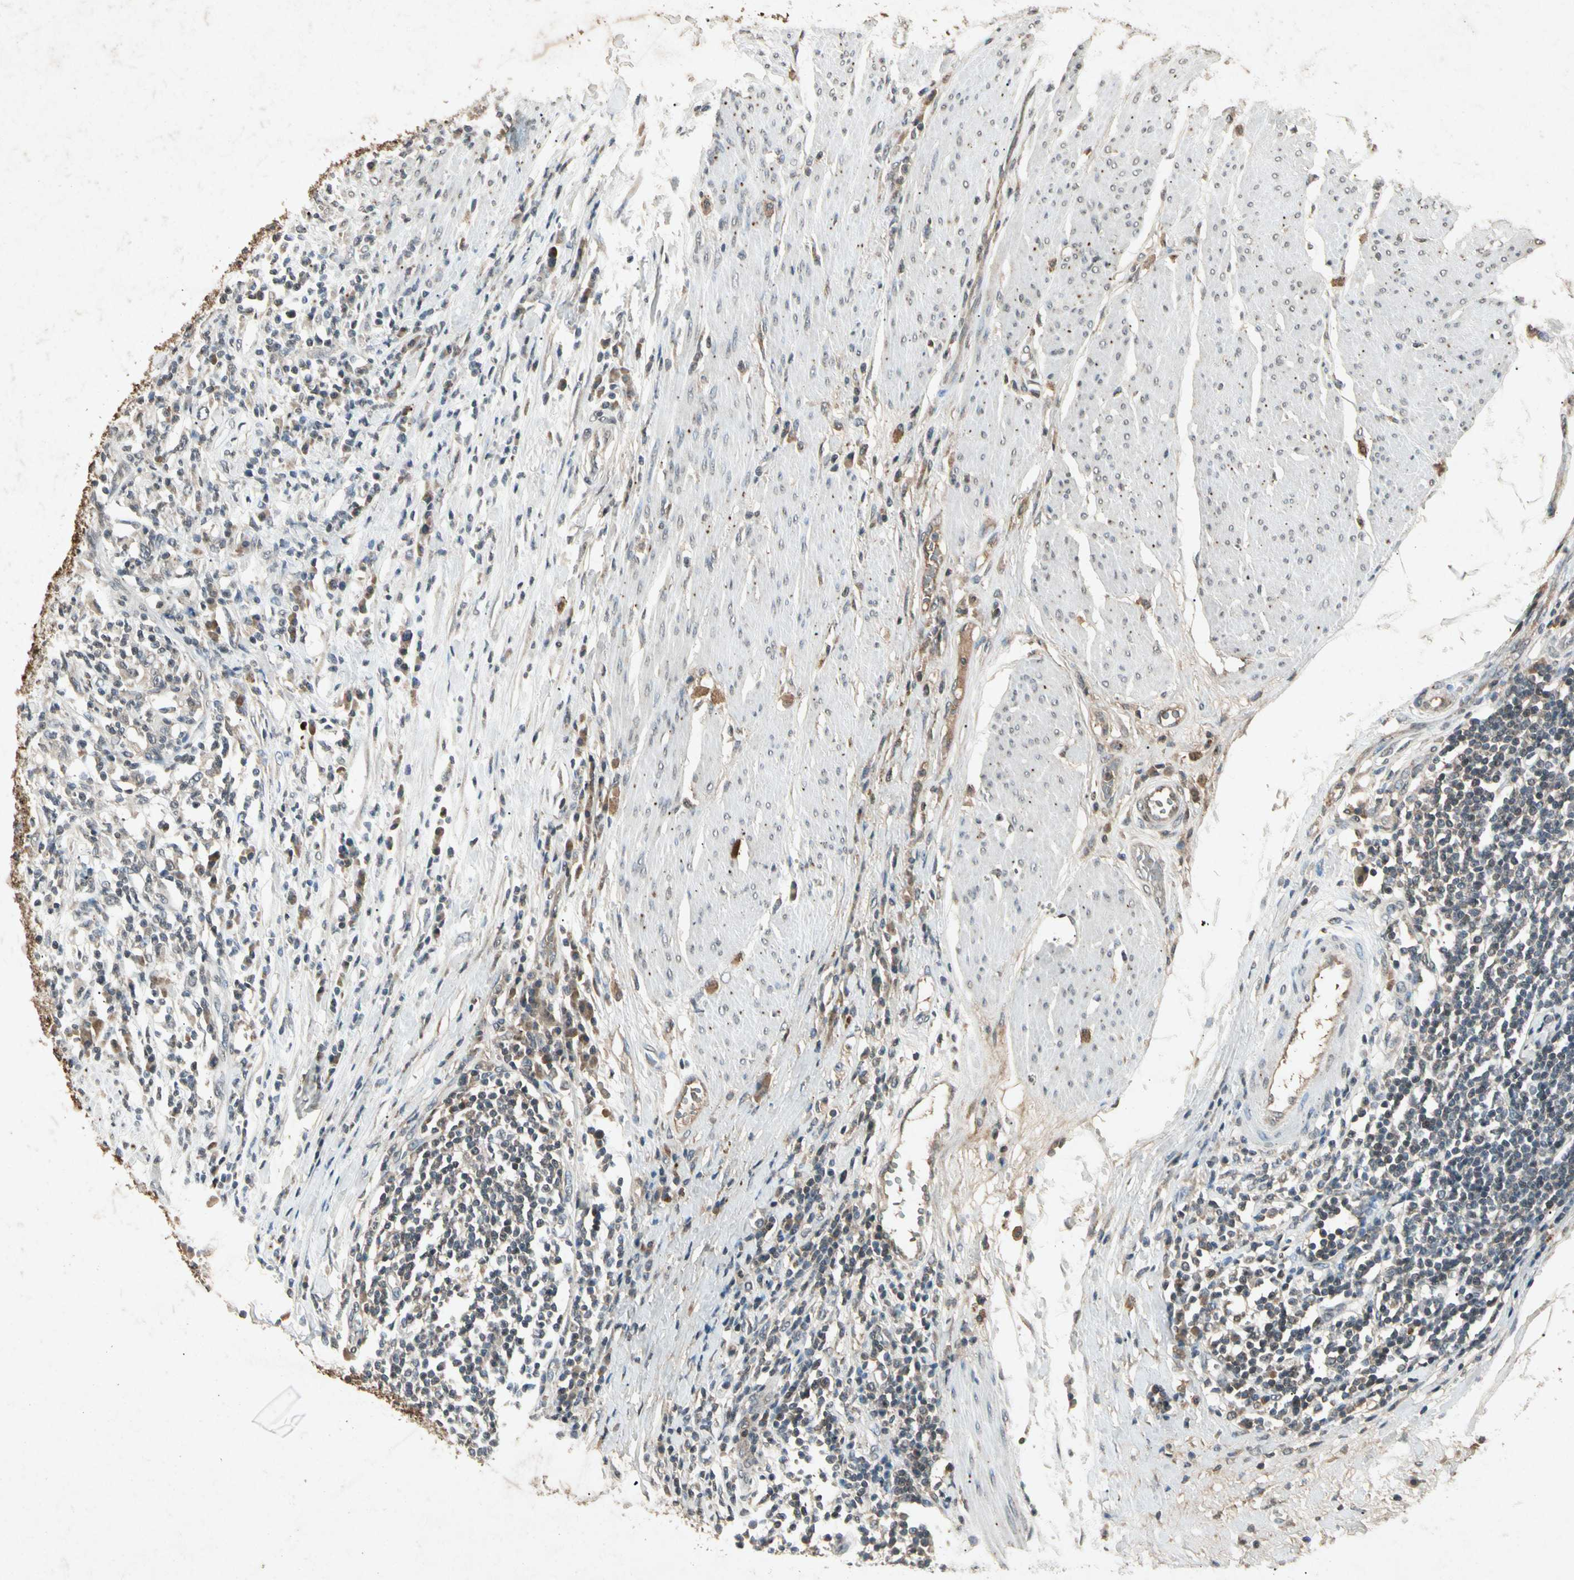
{"staining": {"intensity": "negative", "quantity": "none", "location": "none"}, "tissue": "urothelial cancer", "cell_type": "Tumor cells", "image_type": "cancer", "snomed": [{"axis": "morphology", "description": "Urothelial carcinoma, High grade"}, {"axis": "topography", "description": "Urinary bladder"}], "caption": "Immunohistochemistry photomicrograph of neoplastic tissue: urothelial cancer stained with DAB (3,3'-diaminobenzidine) demonstrates no significant protein expression in tumor cells.", "gene": "CP", "patient": {"sex": "male", "age": 61}}